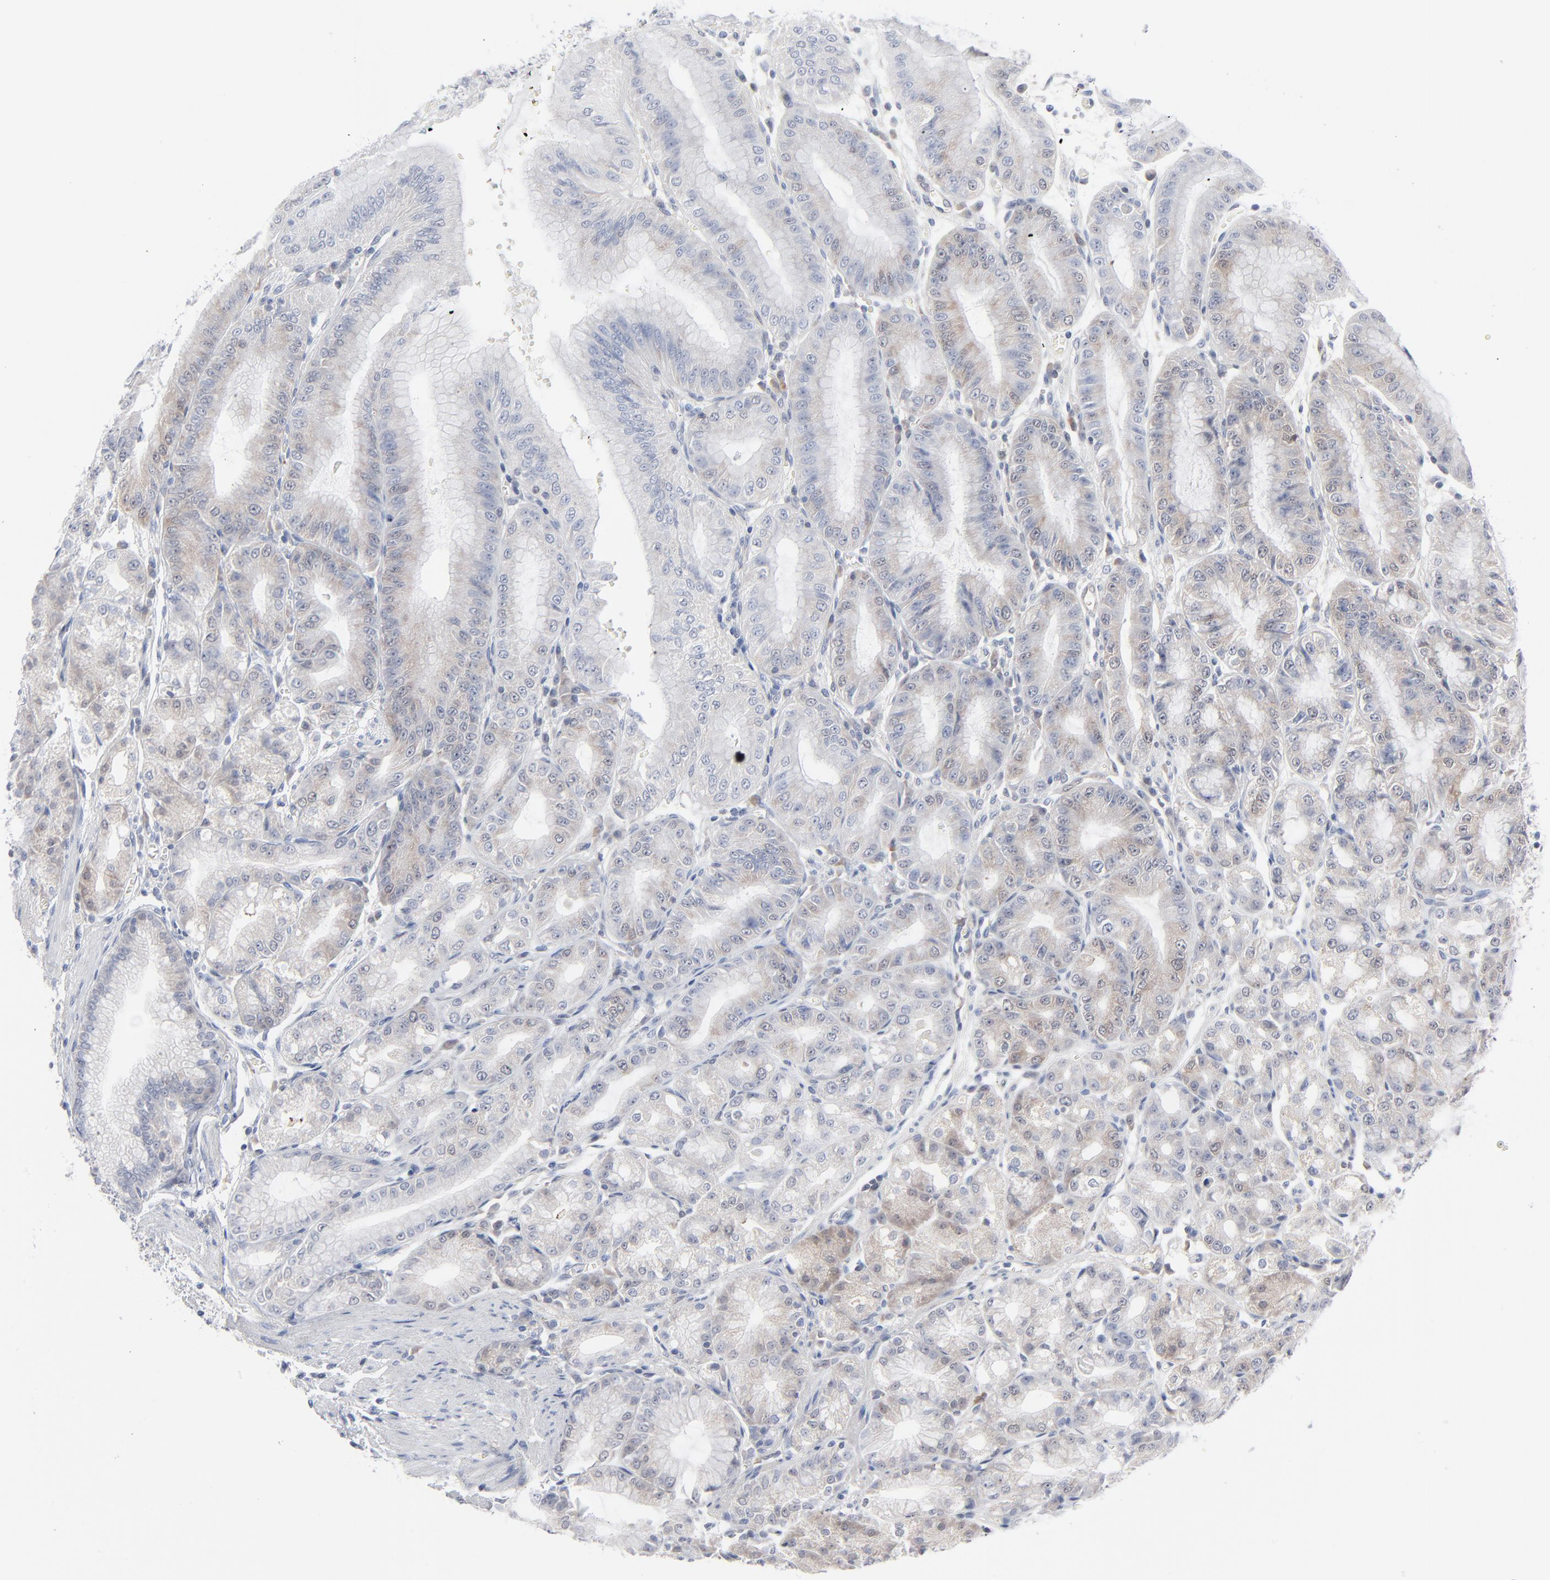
{"staining": {"intensity": "weak", "quantity": "25%-75%", "location": "cytoplasmic/membranous"}, "tissue": "stomach", "cell_type": "Glandular cells", "image_type": "normal", "snomed": [{"axis": "morphology", "description": "Normal tissue, NOS"}, {"axis": "topography", "description": "Stomach, lower"}], "caption": "This image shows benign stomach stained with immunohistochemistry to label a protein in brown. The cytoplasmic/membranous of glandular cells show weak positivity for the protein. Nuclei are counter-stained blue.", "gene": "RPS6KB1", "patient": {"sex": "male", "age": 71}}